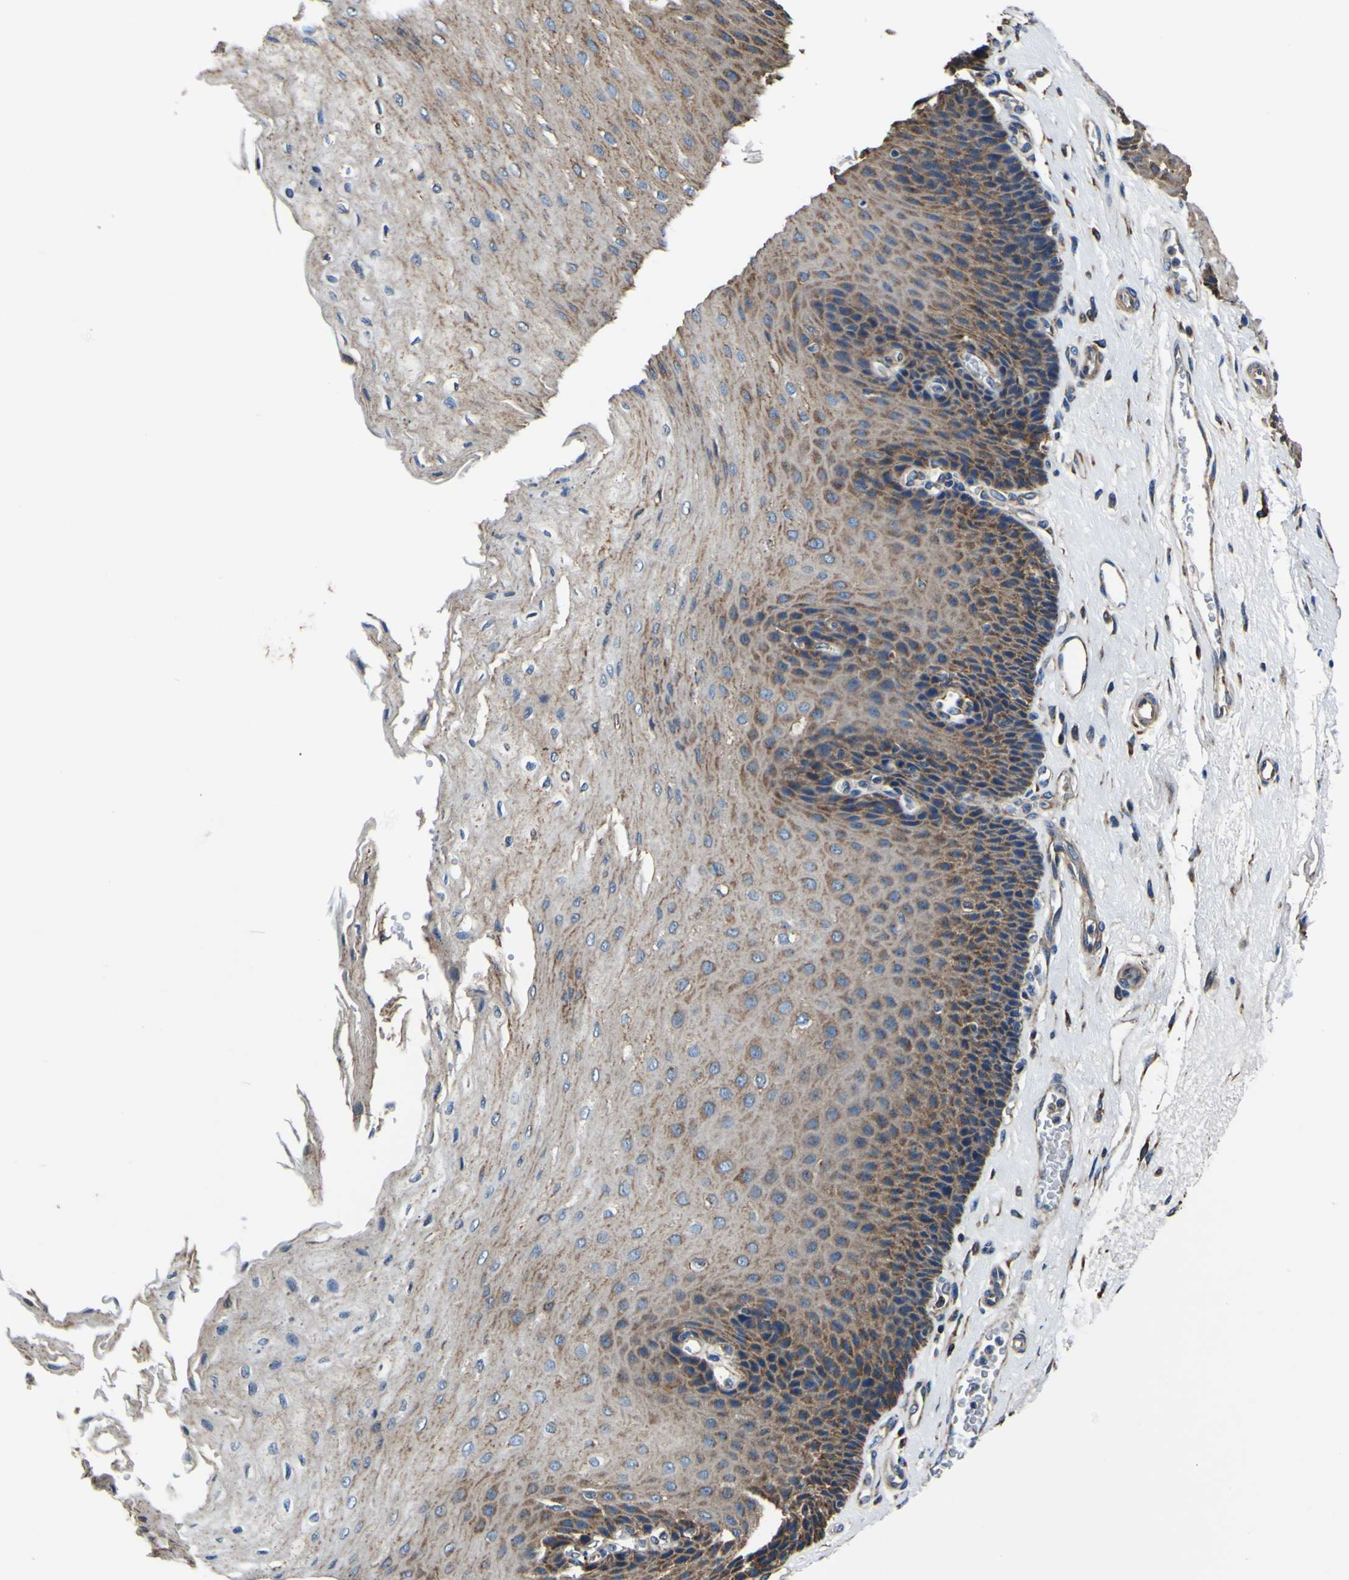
{"staining": {"intensity": "moderate", "quantity": ">75%", "location": "cytoplasmic/membranous"}, "tissue": "esophagus", "cell_type": "Squamous epithelial cells", "image_type": "normal", "snomed": [{"axis": "morphology", "description": "Normal tissue, NOS"}, {"axis": "topography", "description": "Esophagus"}], "caption": "Protein expression analysis of unremarkable esophagus exhibits moderate cytoplasmic/membranous positivity in approximately >75% of squamous epithelial cells.", "gene": "INPP5A", "patient": {"sex": "female", "age": 72}}